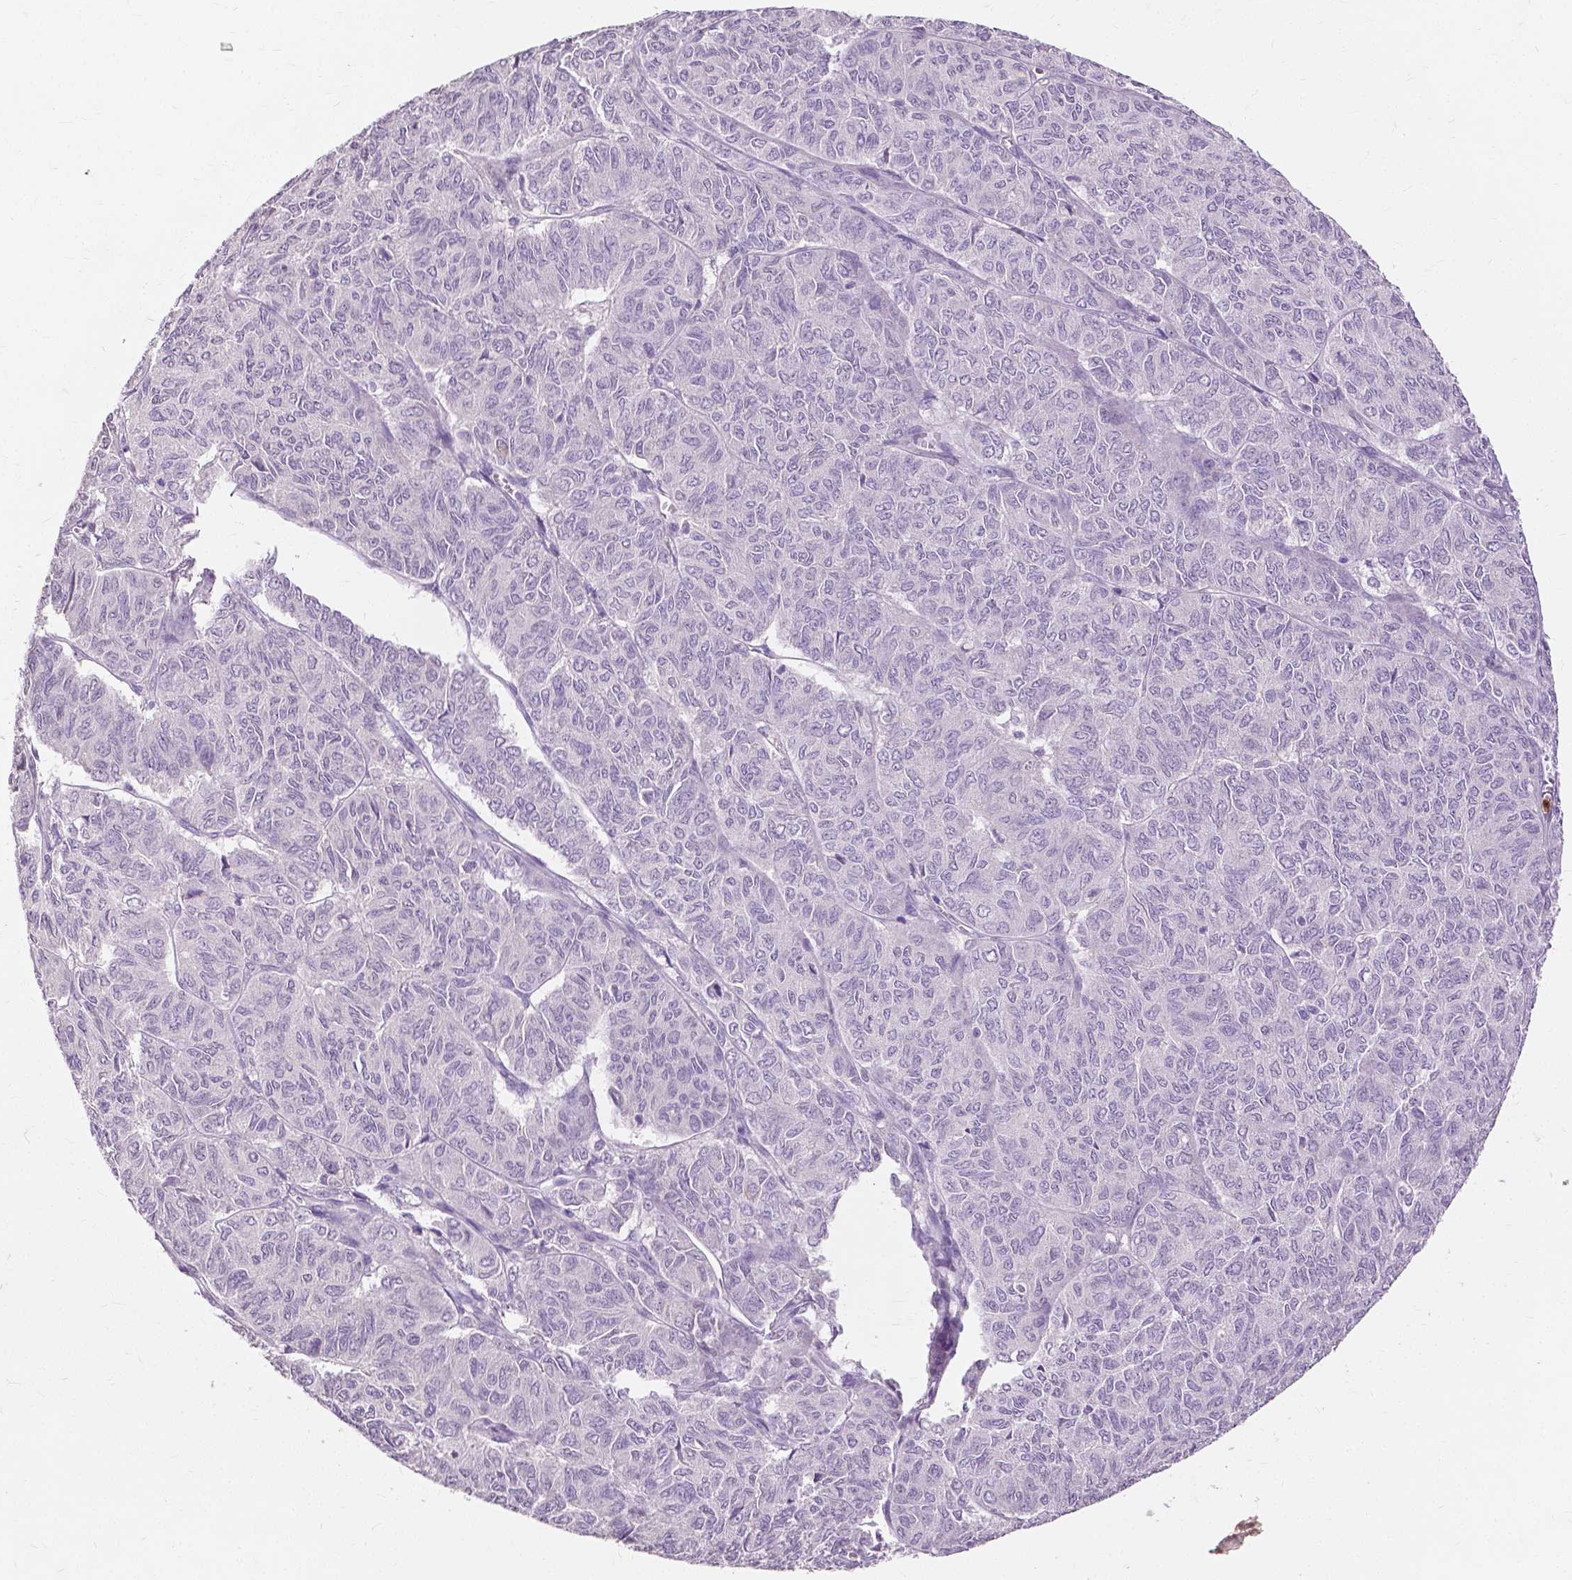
{"staining": {"intensity": "negative", "quantity": "none", "location": "none"}, "tissue": "ovarian cancer", "cell_type": "Tumor cells", "image_type": "cancer", "snomed": [{"axis": "morphology", "description": "Carcinoma, endometroid"}, {"axis": "topography", "description": "Ovary"}], "caption": "There is no significant expression in tumor cells of ovarian cancer.", "gene": "CXCR2", "patient": {"sex": "female", "age": 80}}